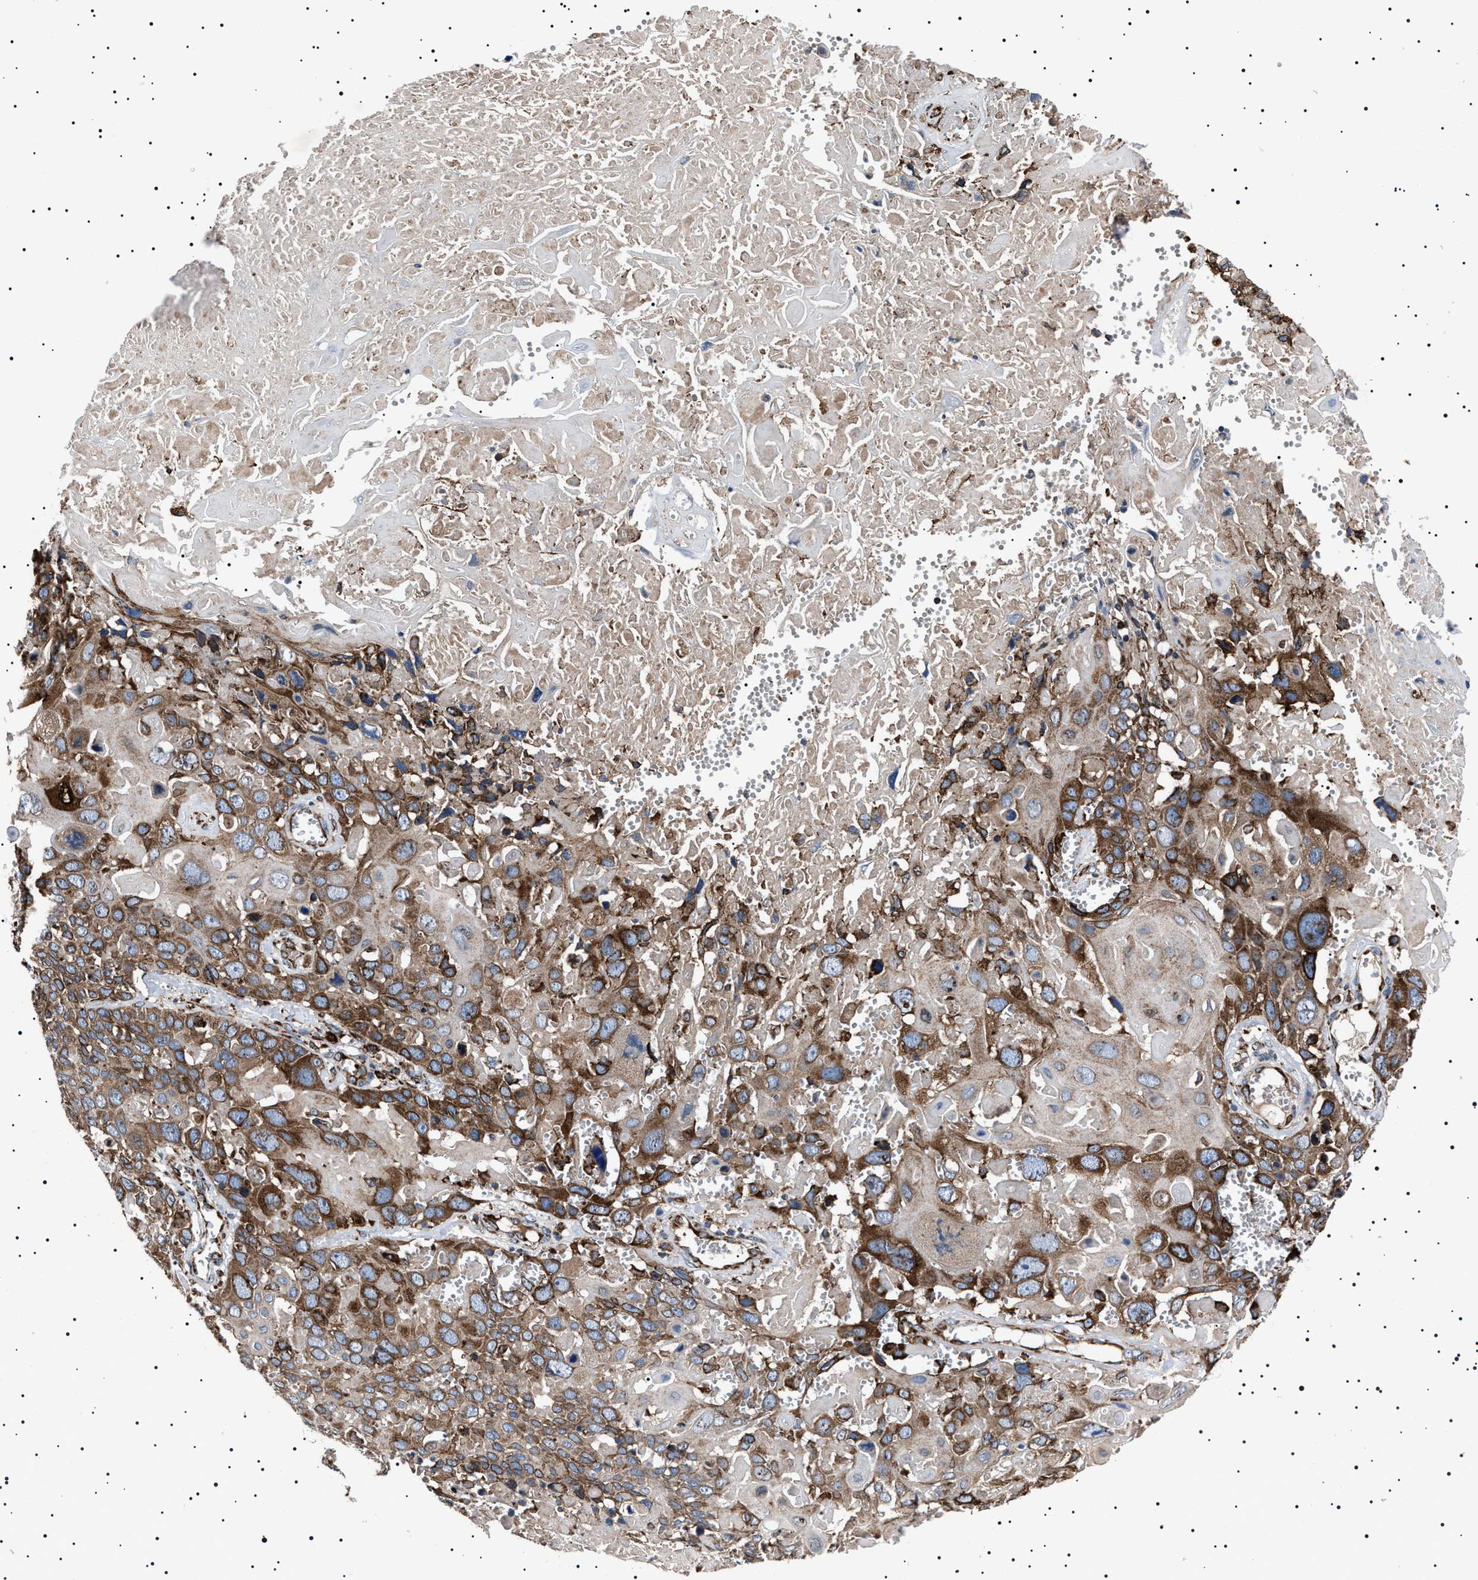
{"staining": {"intensity": "moderate", "quantity": ">75%", "location": "cytoplasmic/membranous"}, "tissue": "cervical cancer", "cell_type": "Tumor cells", "image_type": "cancer", "snomed": [{"axis": "morphology", "description": "Squamous cell carcinoma, NOS"}, {"axis": "topography", "description": "Cervix"}], "caption": "This is a photomicrograph of immunohistochemistry staining of cervical cancer (squamous cell carcinoma), which shows moderate expression in the cytoplasmic/membranous of tumor cells.", "gene": "TOP1MT", "patient": {"sex": "female", "age": 74}}